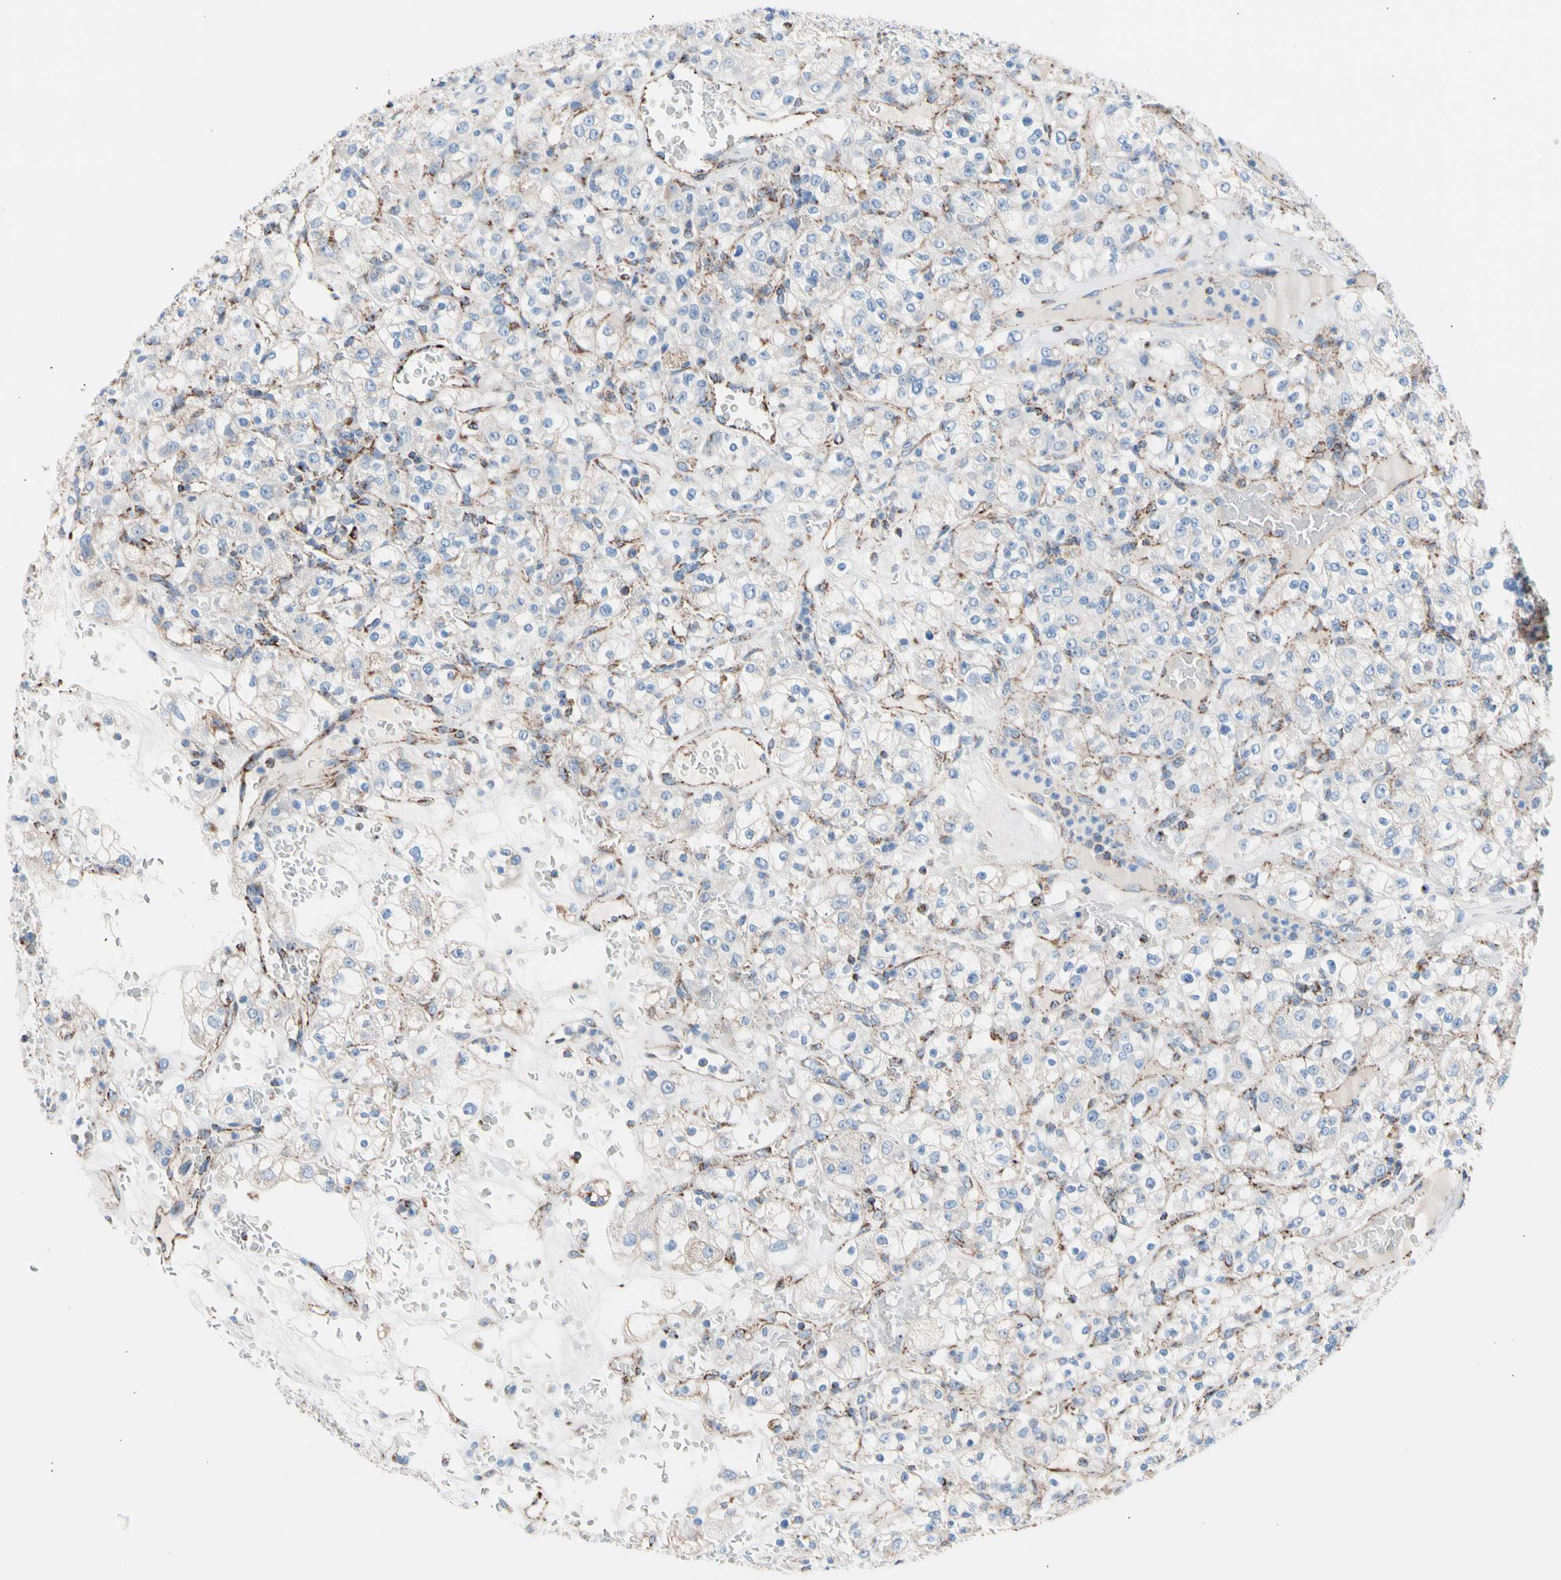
{"staining": {"intensity": "negative", "quantity": "none", "location": "none"}, "tissue": "renal cancer", "cell_type": "Tumor cells", "image_type": "cancer", "snomed": [{"axis": "morphology", "description": "Normal tissue, NOS"}, {"axis": "morphology", "description": "Adenocarcinoma, NOS"}, {"axis": "topography", "description": "Kidney"}], "caption": "An image of human renal cancer (adenocarcinoma) is negative for staining in tumor cells.", "gene": "HK1", "patient": {"sex": "female", "age": 72}}